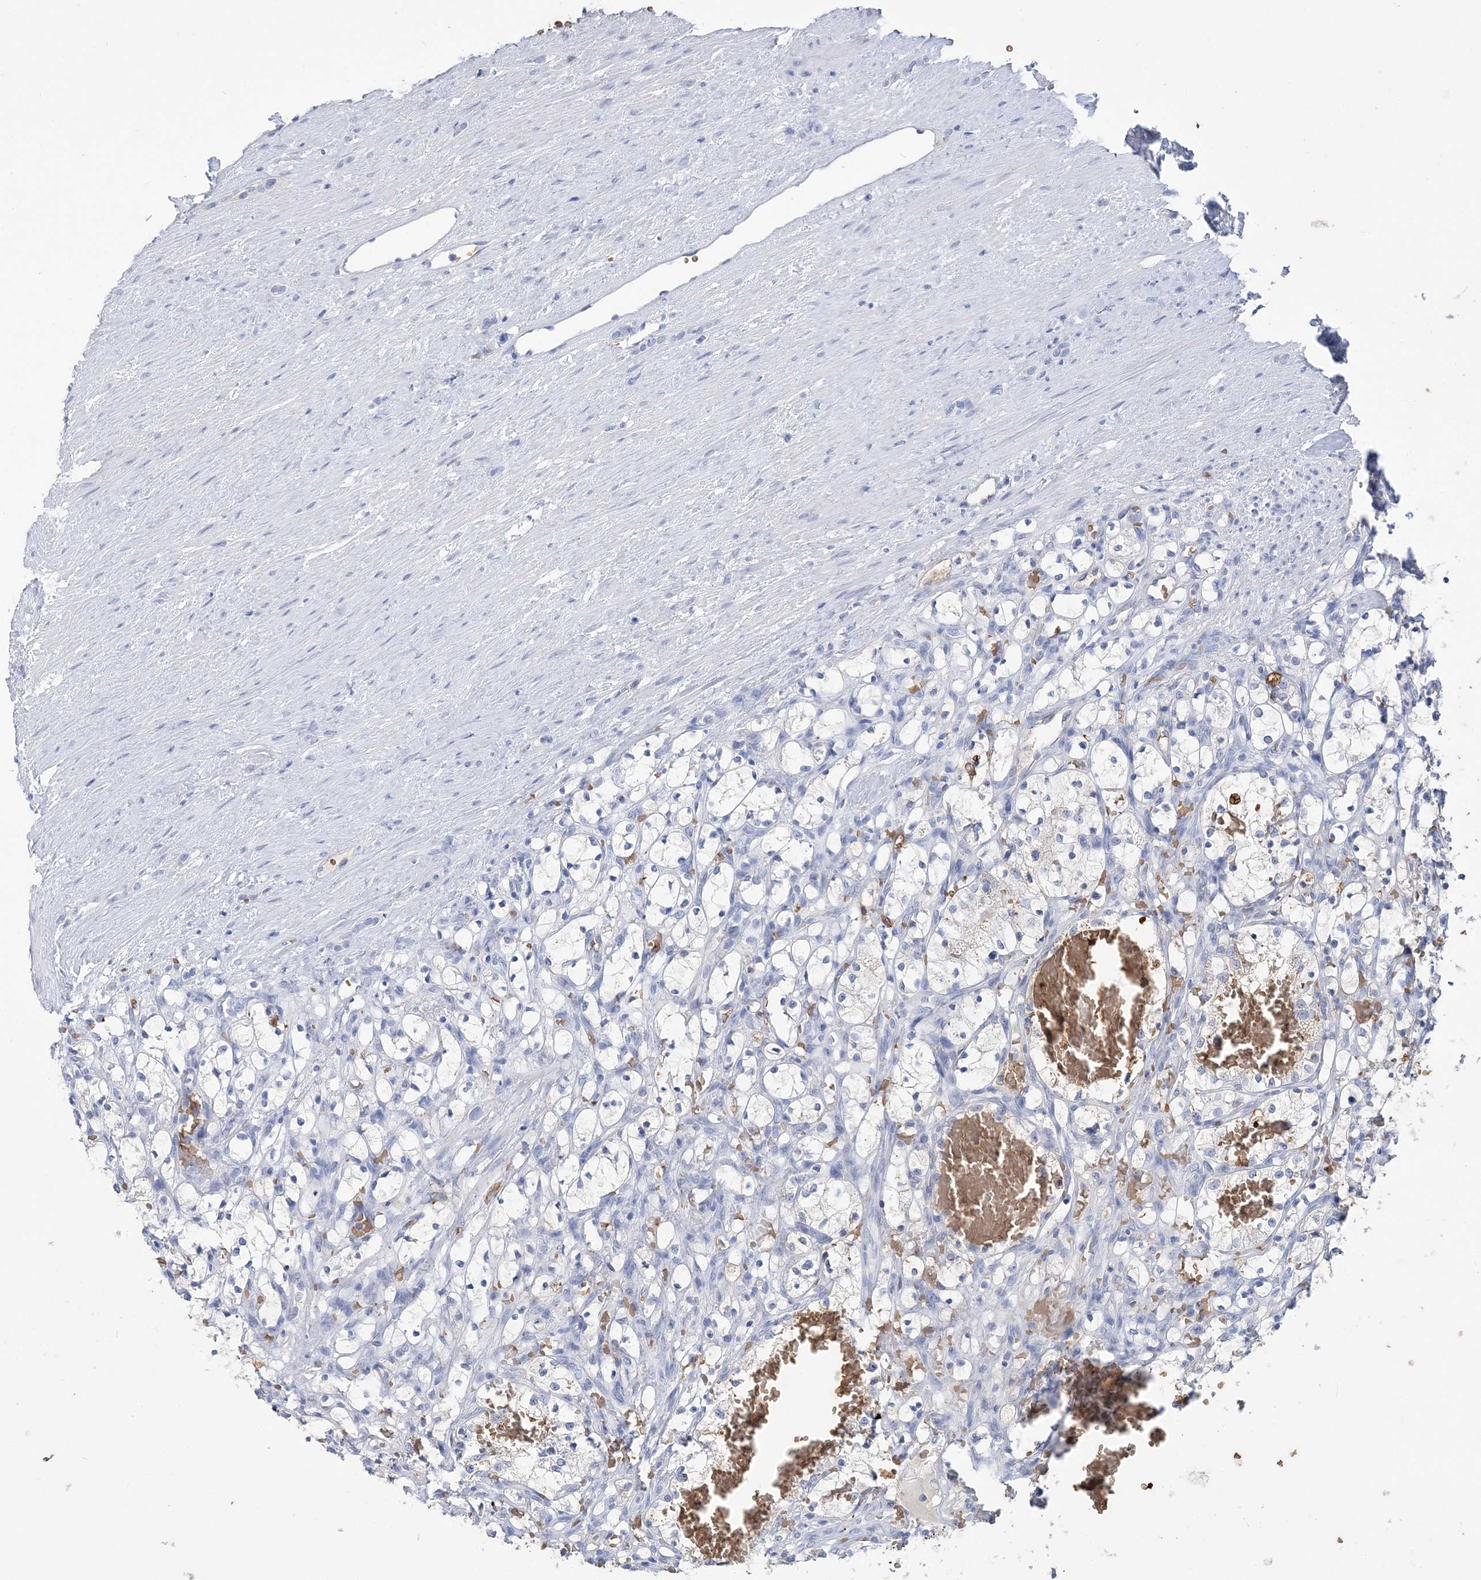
{"staining": {"intensity": "negative", "quantity": "none", "location": "none"}, "tissue": "renal cancer", "cell_type": "Tumor cells", "image_type": "cancer", "snomed": [{"axis": "morphology", "description": "Adenocarcinoma, NOS"}, {"axis": "topography", "description": "Kidney"}], "caption": "Tumor cells show no significant positivity in renal cancer. (Brightfield microscopy of DAB (3,3'-diaminobenzidine) immunohistochemistry (IHC) at high magnification).", "gene": "HBD", "patient": {"sex": "female", "age": 69}}